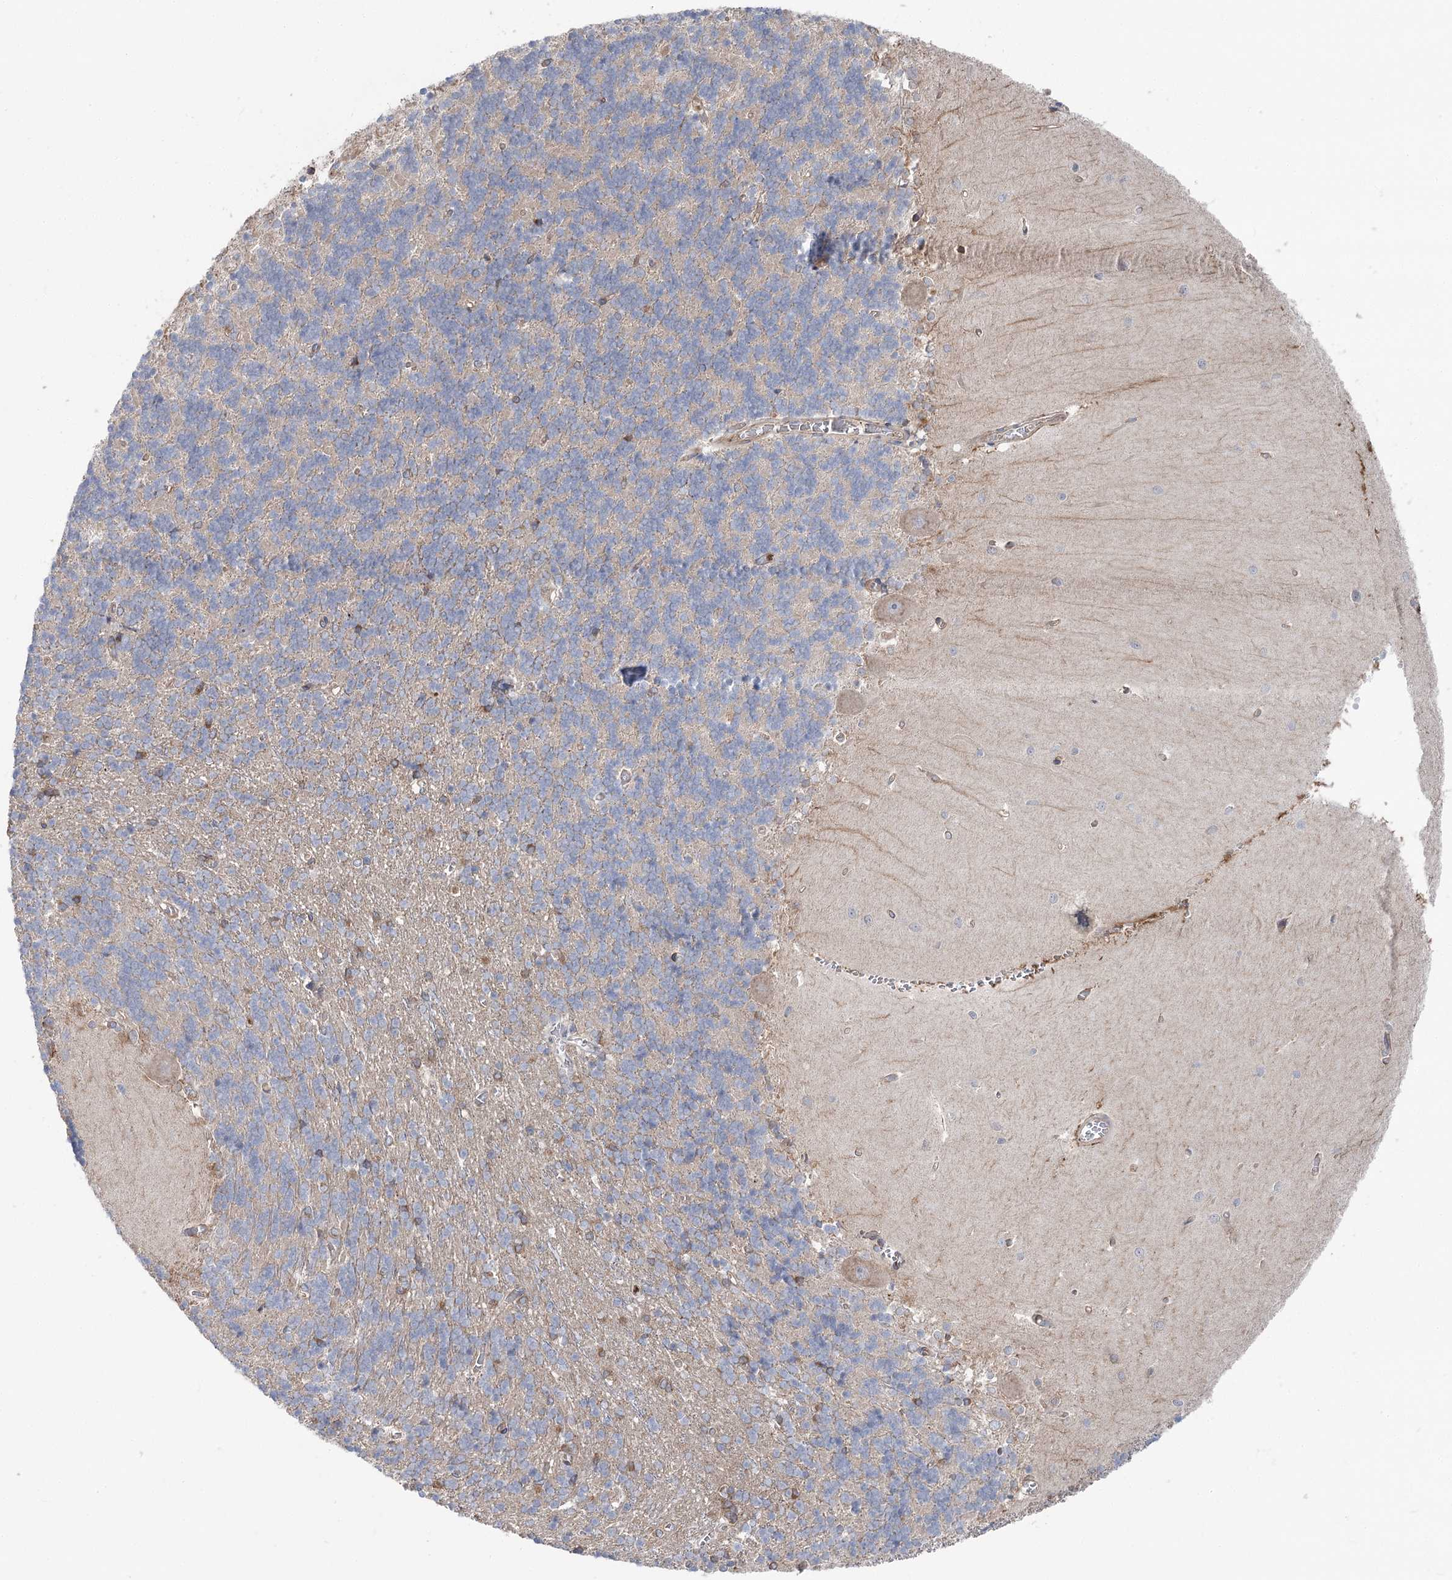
{"staining": {"intensity": "negative", "quantity": "none", "location": "none"}, "tissue": "cerebellum", "cell_type": "Cells in granular layer", "image_type": "normal", "snomed": [{"axis": "morphology", "description": "Normal tissue, NOS"}, {"axis": "topography", "description": "Cerebellum"}], "caption": "High power microscopy image of an IHC photomicrograph of unremarkable cerebellum, revealing no significant expression in cells in granular layer. Nuclei are stained in blue.", "gene": "SCN11A", "patient": {"sex": "male", "age": 37}}